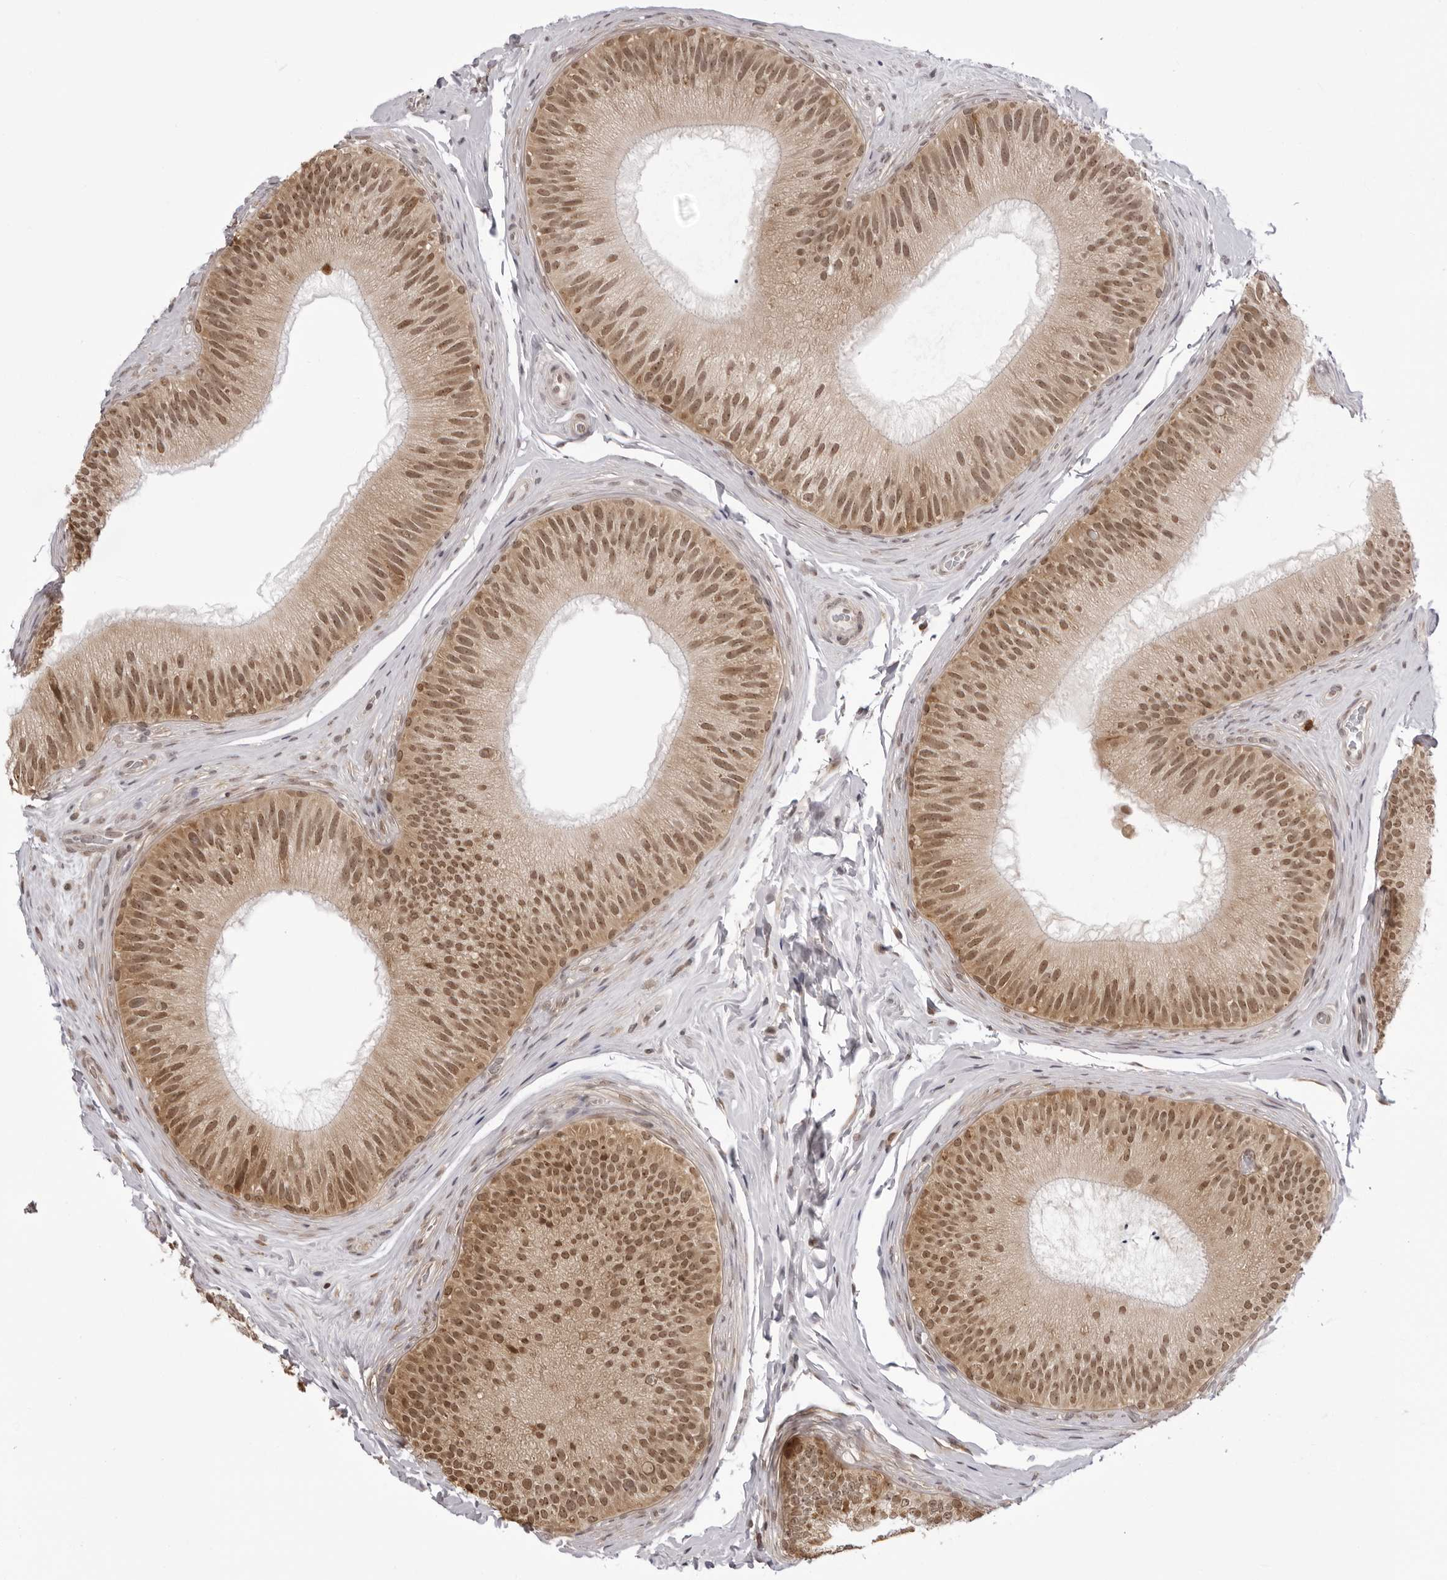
{"staining": {"intensity": "moderate", "quantity": ">75%", "location": "cytoplasmic/membranous,nuclear"}, "tissue": "epididymis", "cell_type": "Glandular cells", "image_type": "normal", "snomed": [{"axis": "morphology", "description": "Normal tissue, NOS"}, {"axis": "topography", "description": "Epididymis"}], "caption": "Immunohistochemical staining of normal human epididymis shows >75% levels of moderate cytoplasmic/membranous,nuclear protein expression in about >75% of glandular cells.", "gene": "ZC3H11A", "patient": {"sex": "male", "age": 45}}